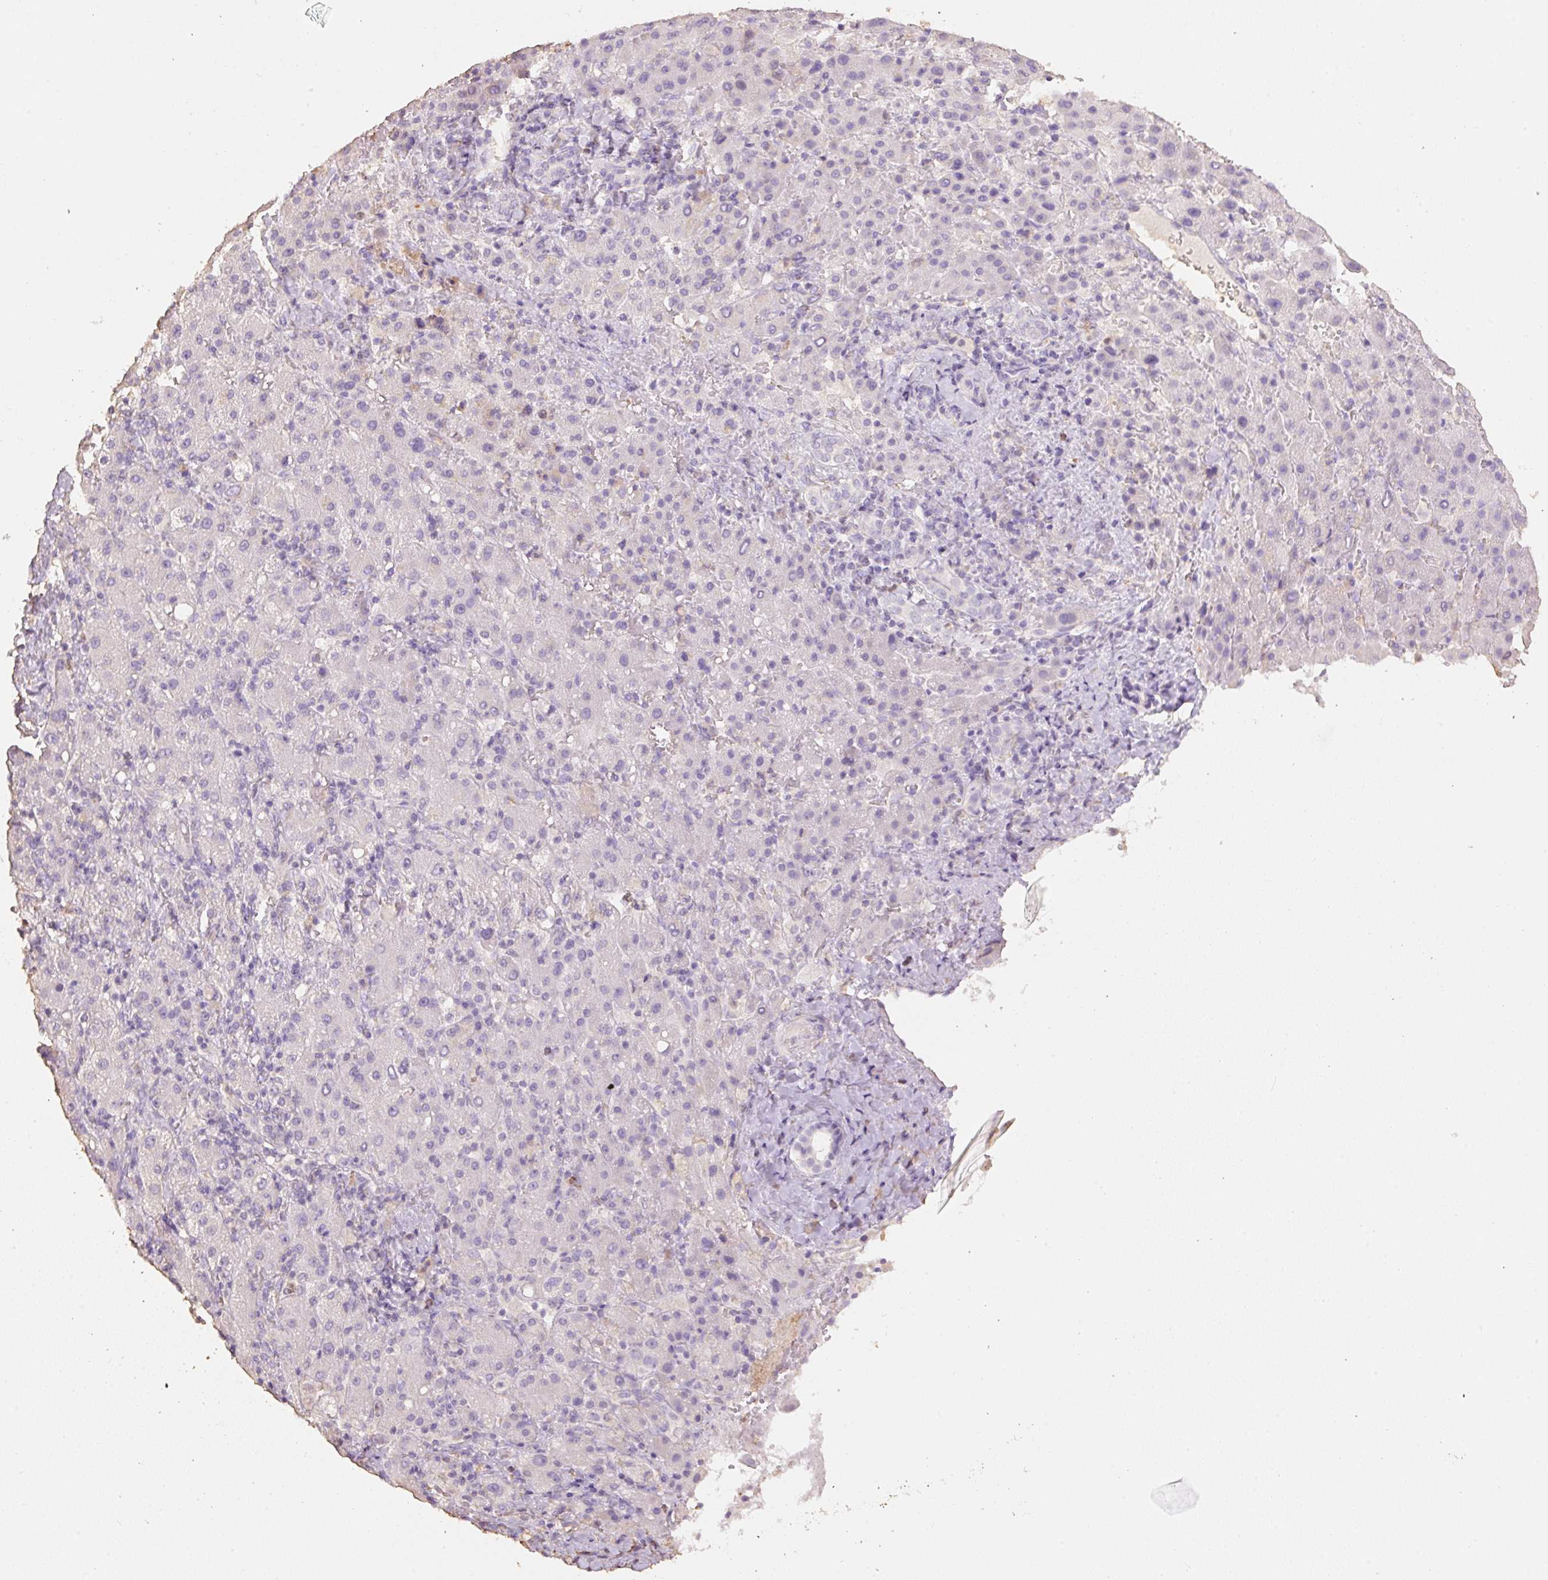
{"staining": {"intensity": "negative", "quantity": "none", "location": "none"}, "tissue": "liver cancer", "cell_type": "Tumor cells", "image_type": "cancer", "snomed": [{"axis": "morphology", "description": "Carcinoma, Hepatocellular, NOS"}, {"axis": "topography", "description": "Liver"}], "caption": "There is no significant staining in tumor cells of liver cancer (hepatocellular carcinoma). The staining is performed using DAB brown chromogen with nuclei counter-stained in using hematoxylin.", "gene": "MBOAT7", "patient": {"sex": "female", "age": 58}}